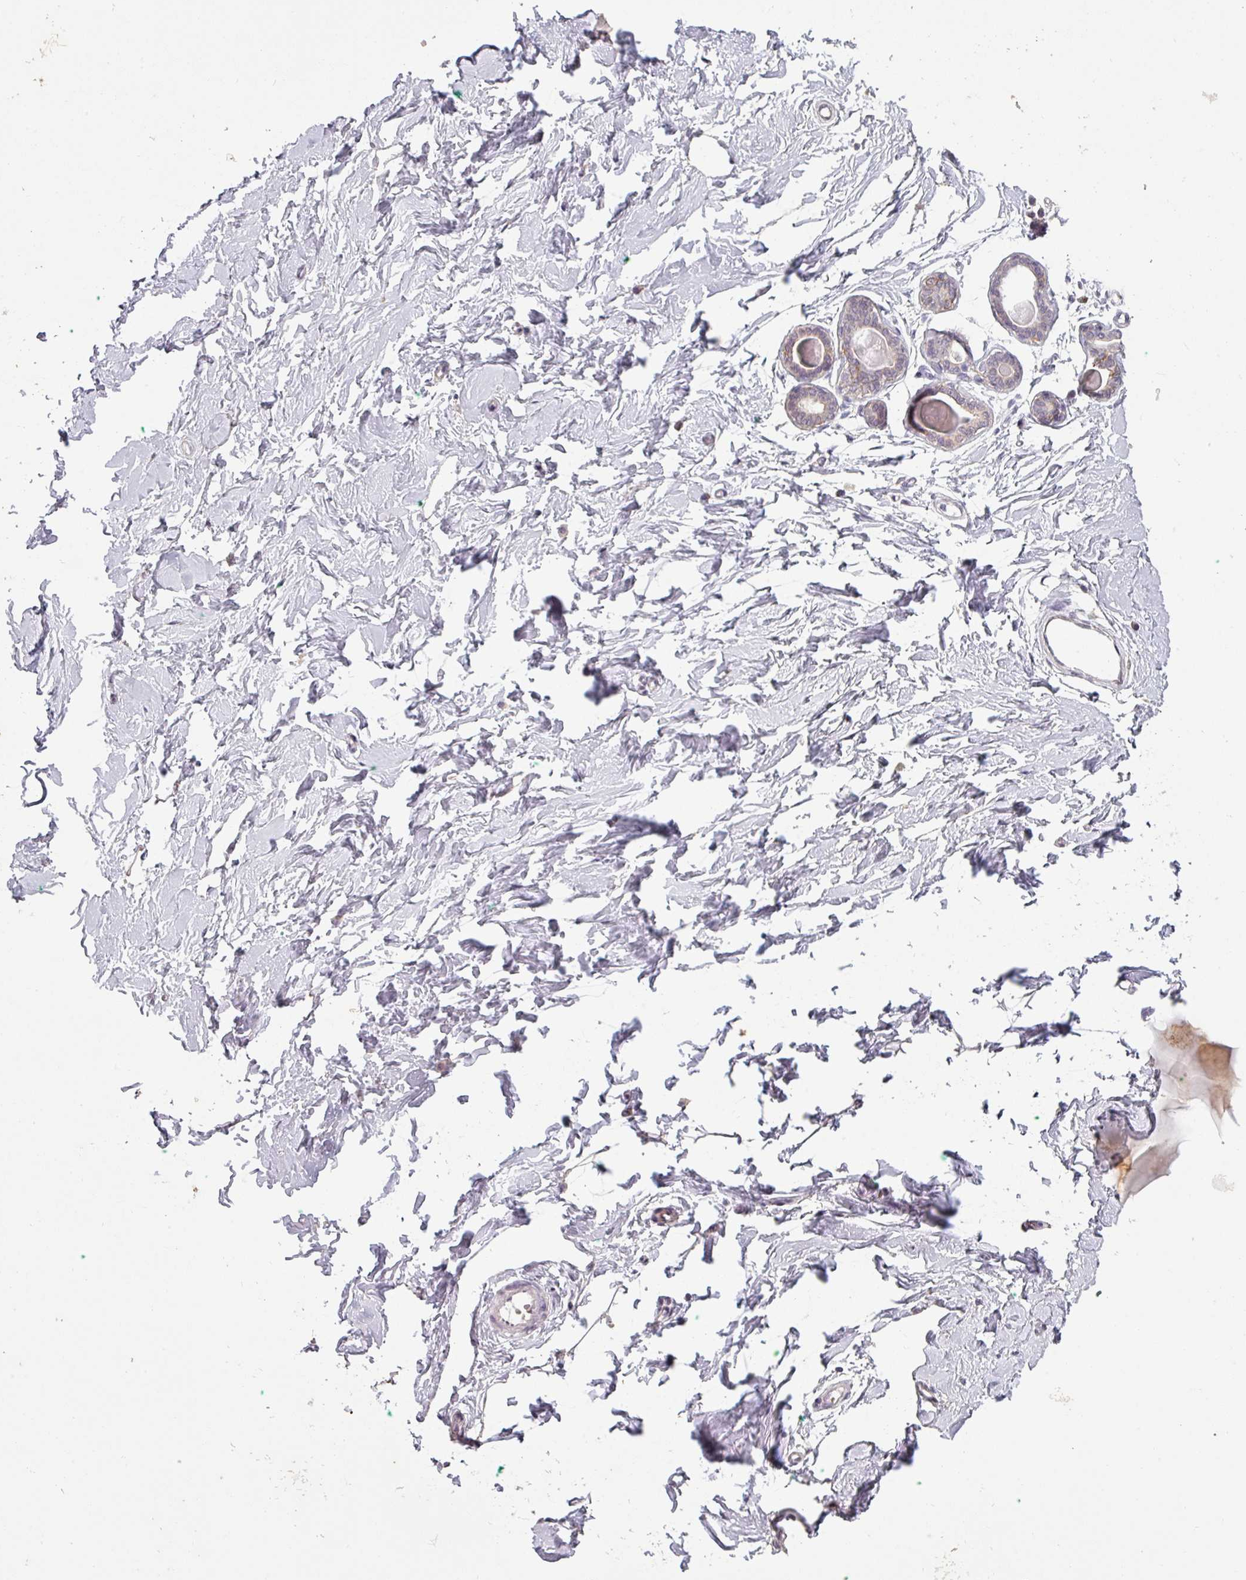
{"staining": {"intensity": "negative", "quantity": "none", "location": "none"}, "tissue": "breast", "cell_type": "Adipocytes", "image_type": "normal", "snomed": [{"axis": "morphology", "description": "Normal tissue, NOS"}, {"axis": "topography", "description": "Breast"}], "caption": "This is an immunohistochemistry micrograph of unremarkable human breast. There is no expression in adipocytes.", "gene": "LYPLA1", "patient": {"sex": "female", "age": 23}}